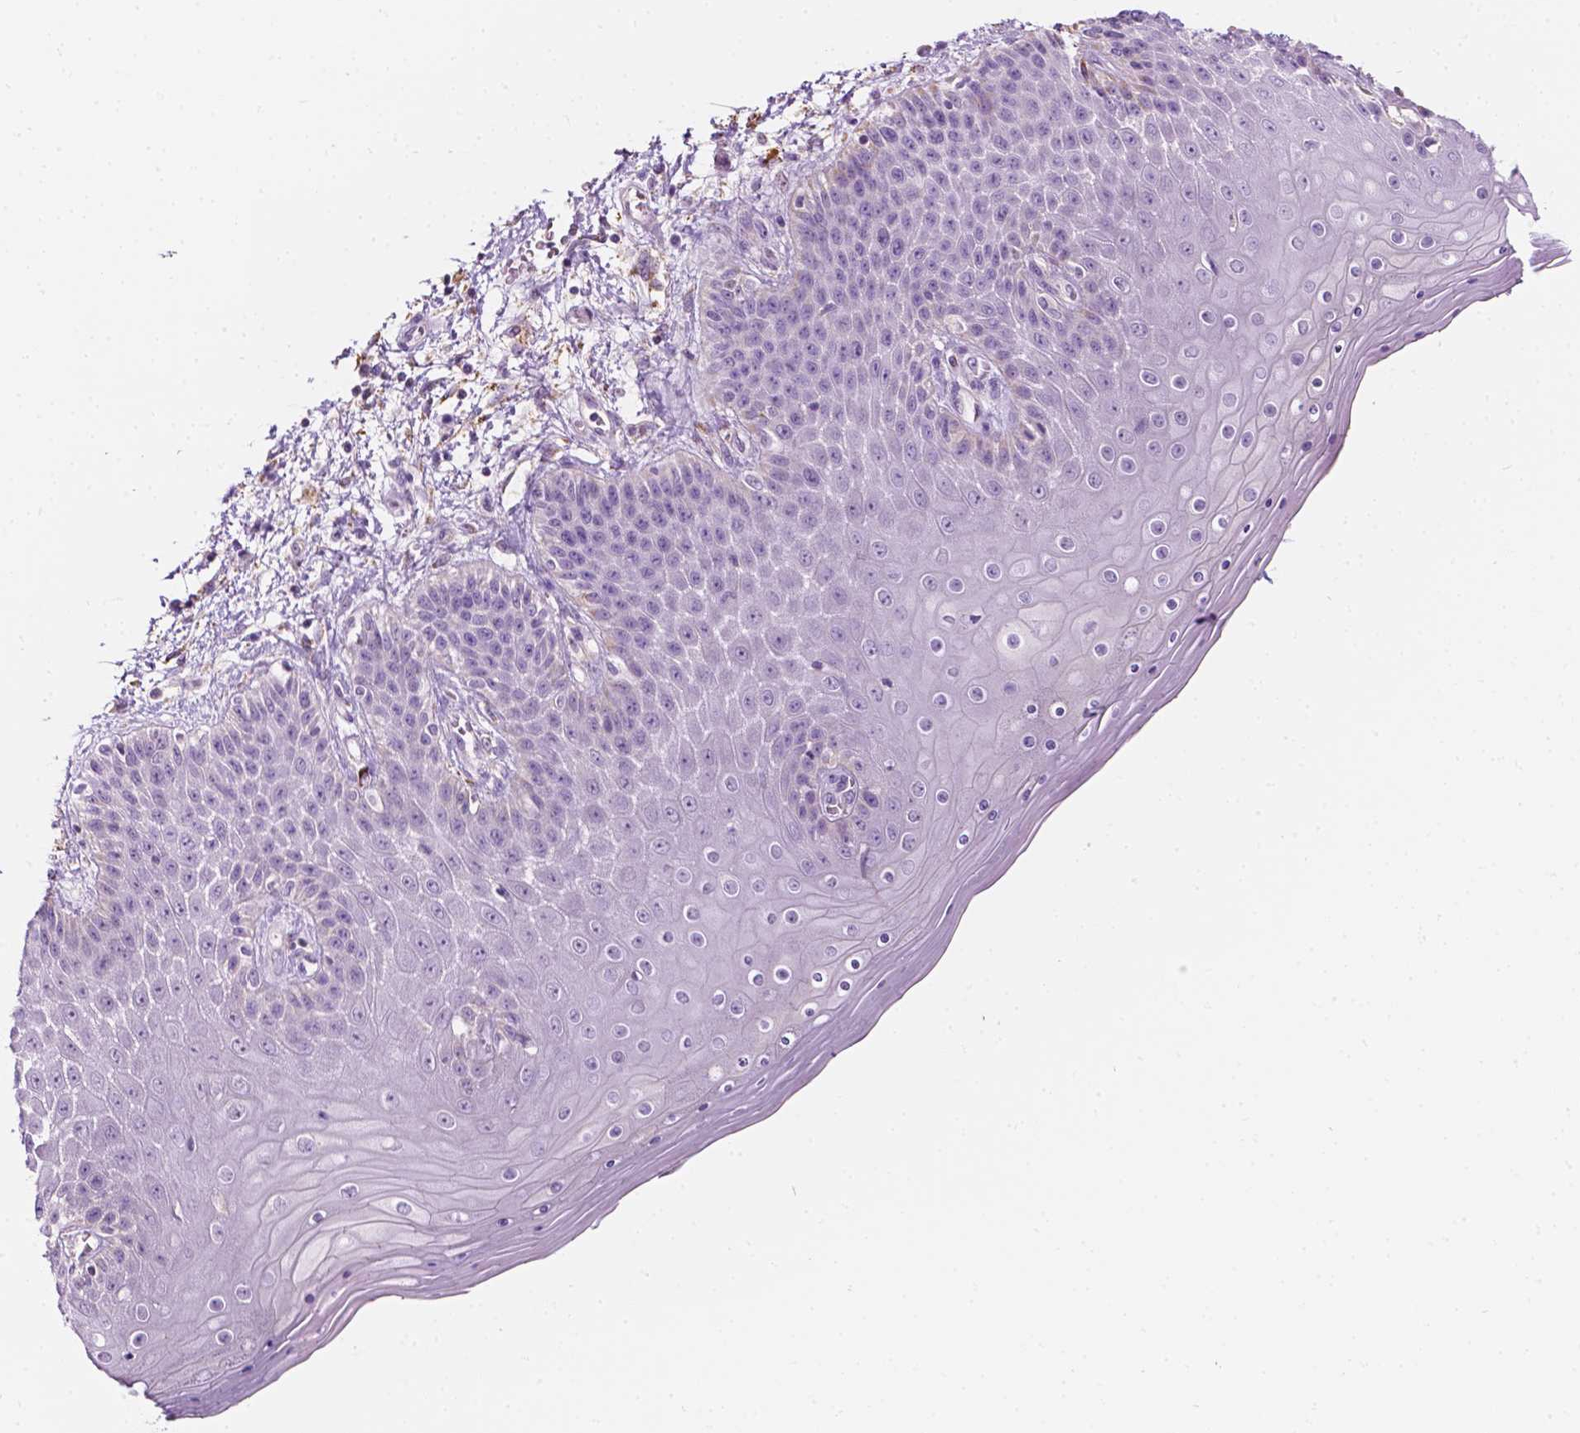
{"staining": {"intensity": "negative", "quantity": "none", "location": "none"}, "tissue": "skin", "cell_type": "Epidermal cells", "image_type": "normal", "snomed": [{"axis": "morphology", "description": "Normal tissue, NOS"}, {"axis": "topography", "description": "Anal"}], "caption": "Epidermal cells are negative for brown protein staining in unremarkable skin. (Stains: DAB (3,3'-diaminobenzidine) IHC with hematoxylin counter stain, Microscopy: brightfield microscopy at high magnification).", "gene": "NOS1AP", "patient": {"sex": "female", "age": 46}}